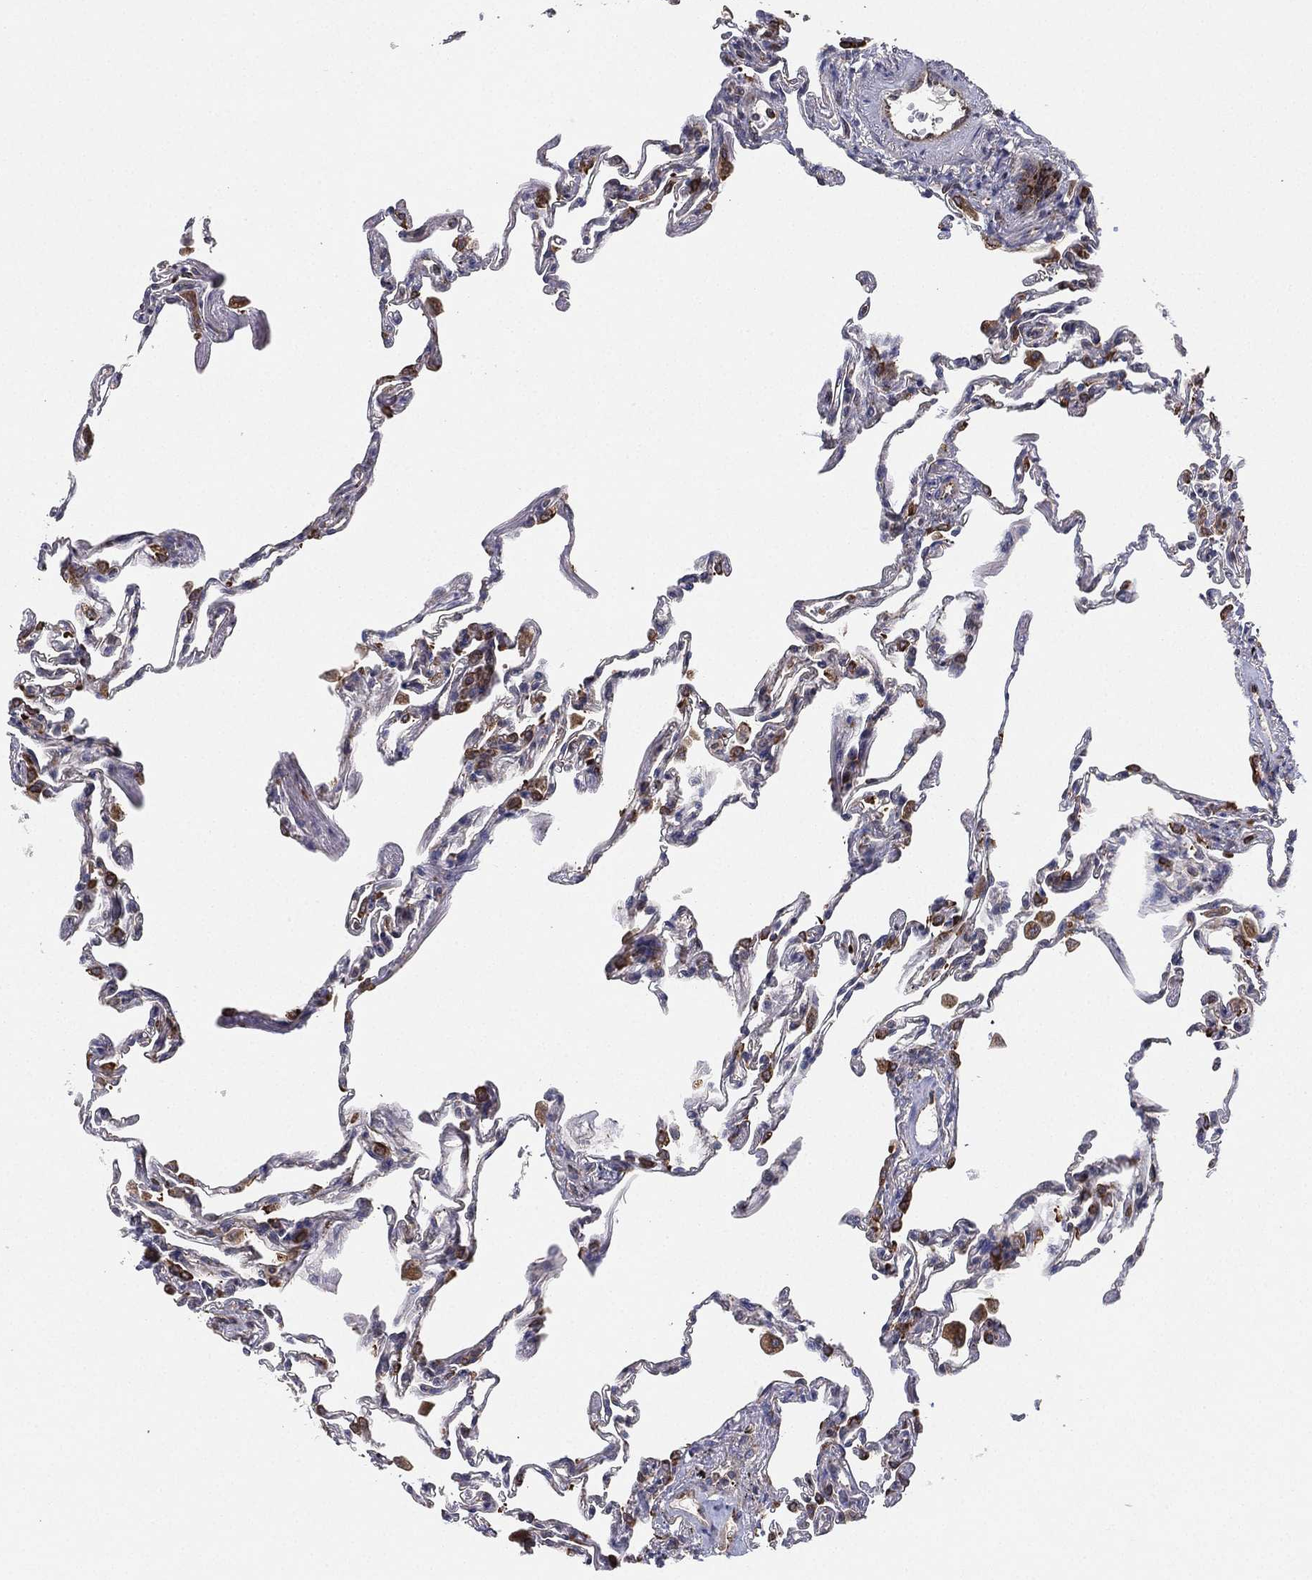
{"staining": {"intensity": "moderate", "quantity": "<25%", "location": "cytoplasmic/membranous"}, "tissue": "lung", "cell_type": "Alveolar cells", "image_type": "normal", "snomed": [{"axis": "morphology", "description": "Normal tissue, NOS"}, {"axis": "topography", "description": "Lung"}], "caption": "Brown immunohistochemical staining in benign human lung exhibits moderate cytoplasmic/membranous expression in about <25% of alveolar cells.", "gene": "CYB5B", "patient": {"sex": "female", "age": 57}}